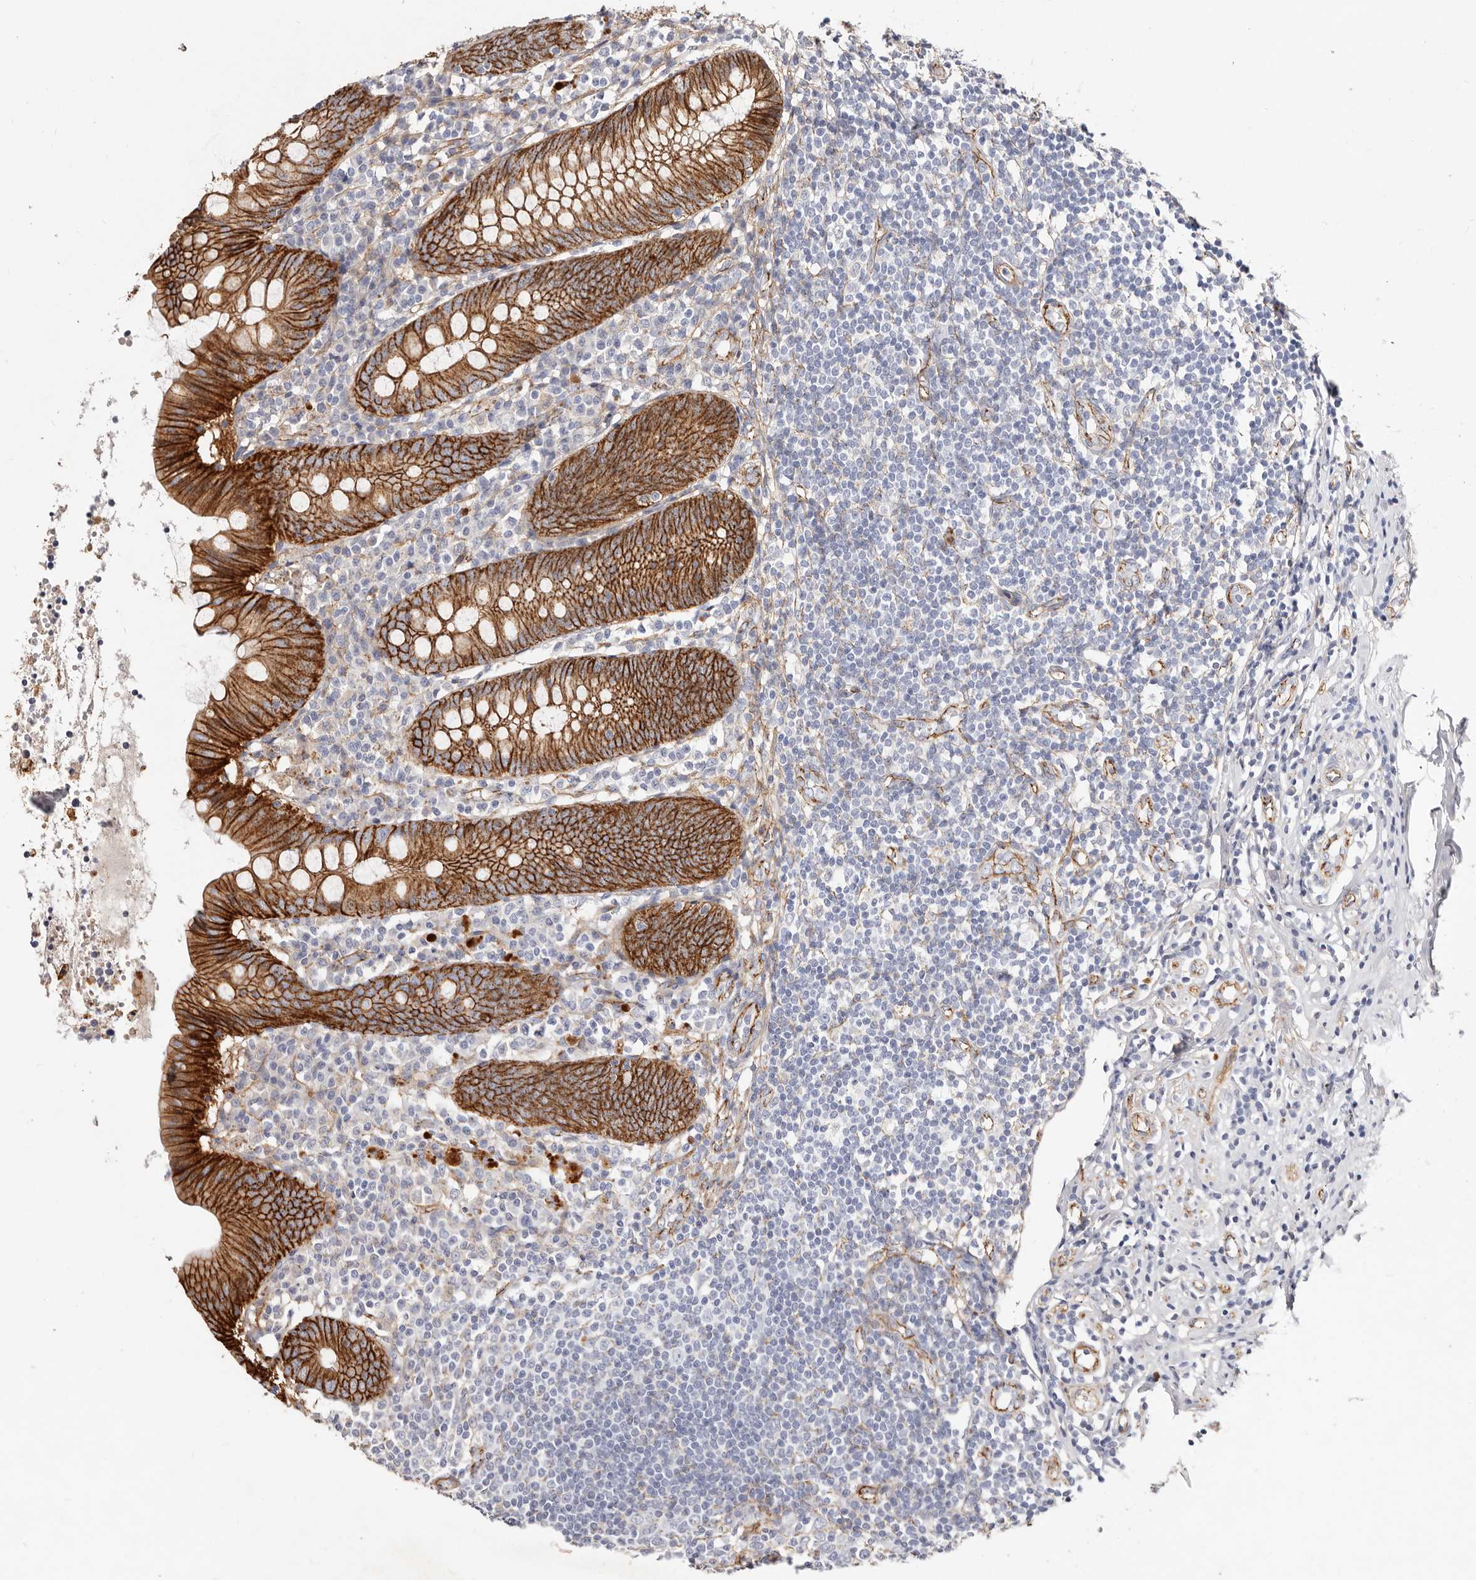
{"staining": {"intensity": "strong", "quantity": ">75%", "location": "cytoplasmic/membranous"}, "tissue": "appendix", "cell_type": "Glandular cells", "image_type": "normal", "snomed": [{"axis": "morphology", "description": "Normal tissue, NOS"}, {"axis": "topography", "description": "Appendix"}], "caption": "IHC of unremarkable appendix shows high levels of strong cytoplasmic/membranous staining in about >75% of glandular cells.", "gene": "CTNNB1", "patient": {"sex": "female", "age": 54}}